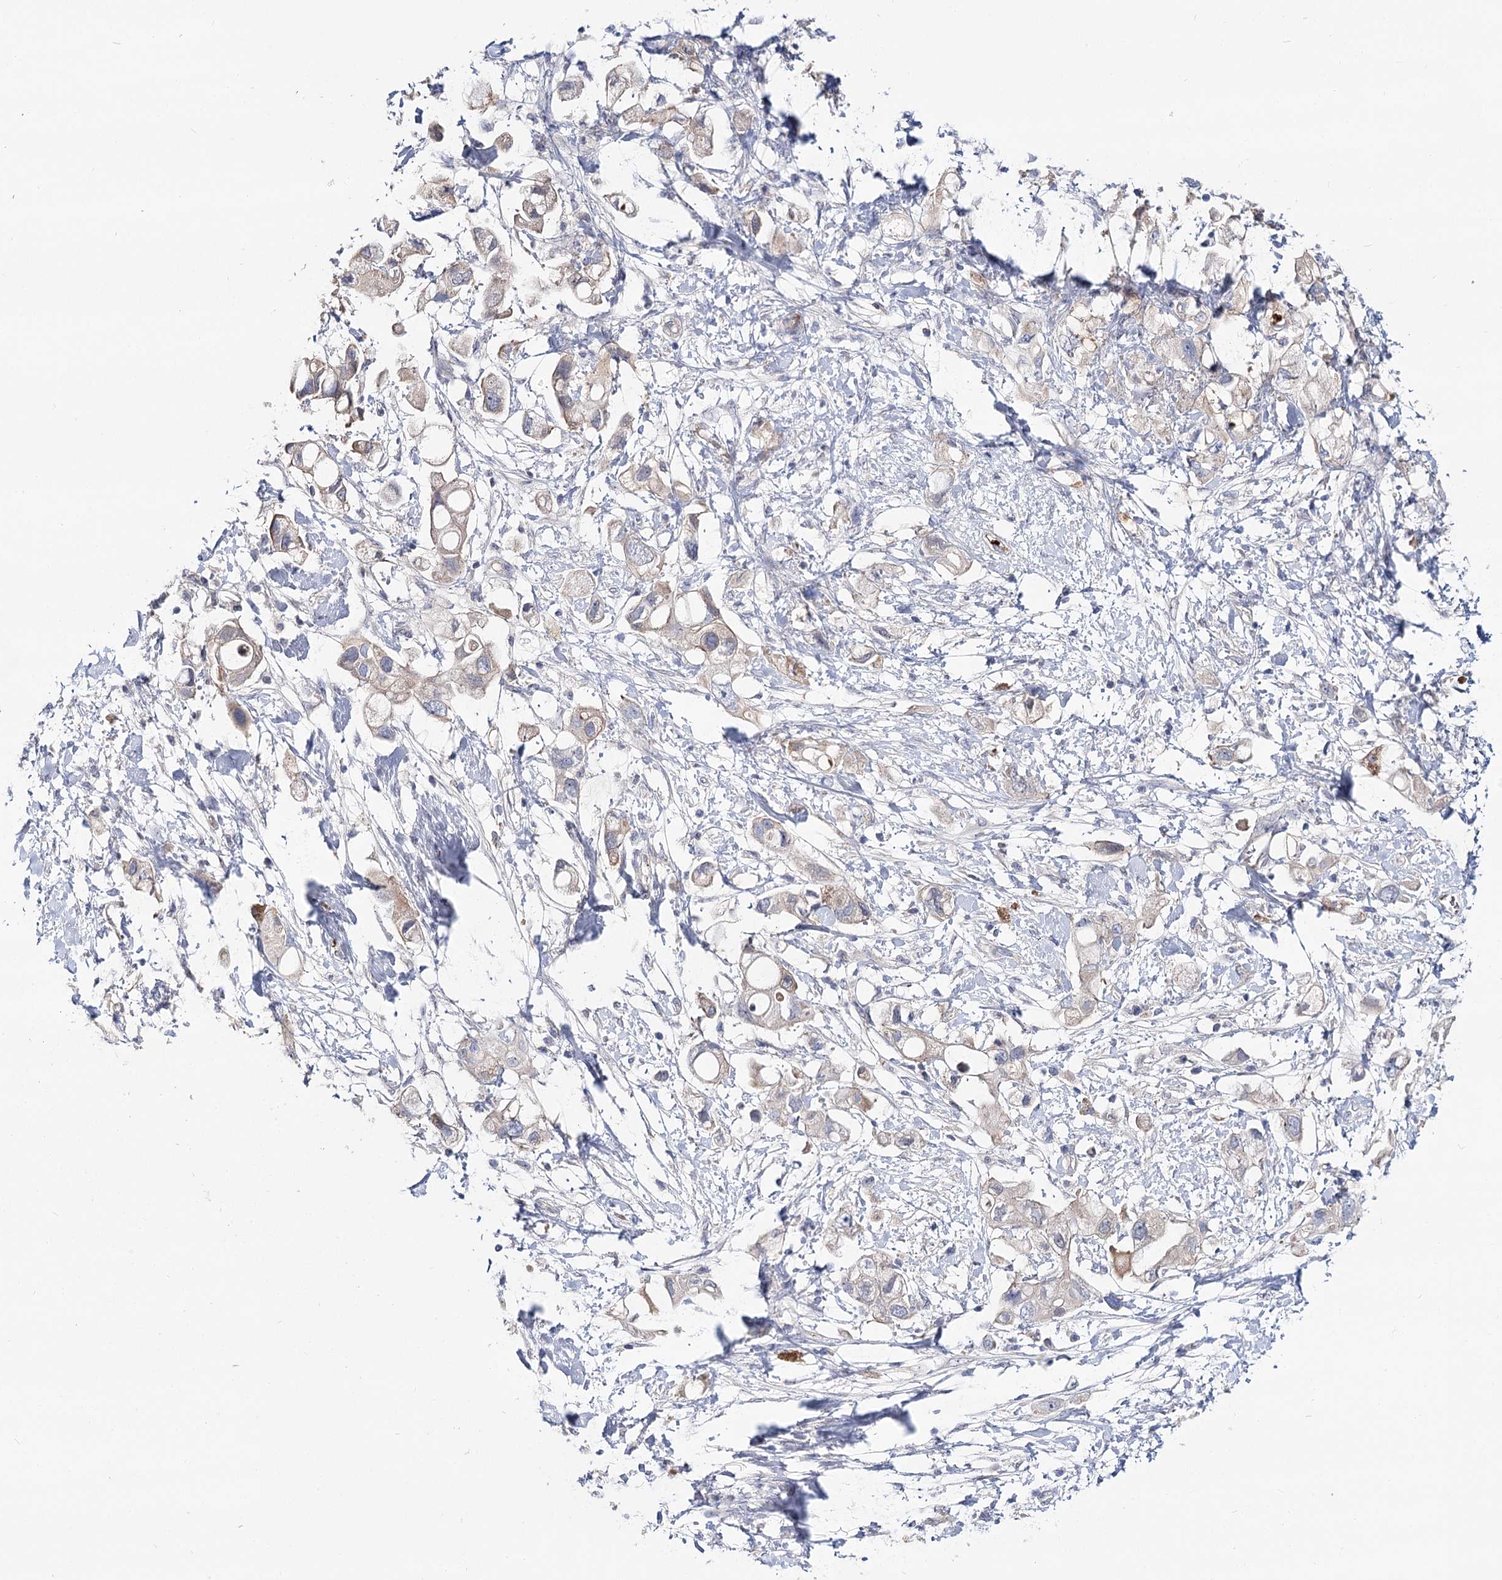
{"staining": {"intensity": "negative", "quantity": "none", "location": "none"}, "tissue": "pancreatic cancer", "cell_type": "Tumor cells", "image_type": "cancer", "snomed": [{"axis": "morphology", "description": "Adenocarcinoma, NOS"}, {"axis": "topography", "description": "Pancreas"}], "caption": "This is an immunohistochemistry image of adenocarcinoma (pancreatic). There is no staining in tumor cells.", "gene": "UGP2", "patient": {"sex": "female", "age": 56}}